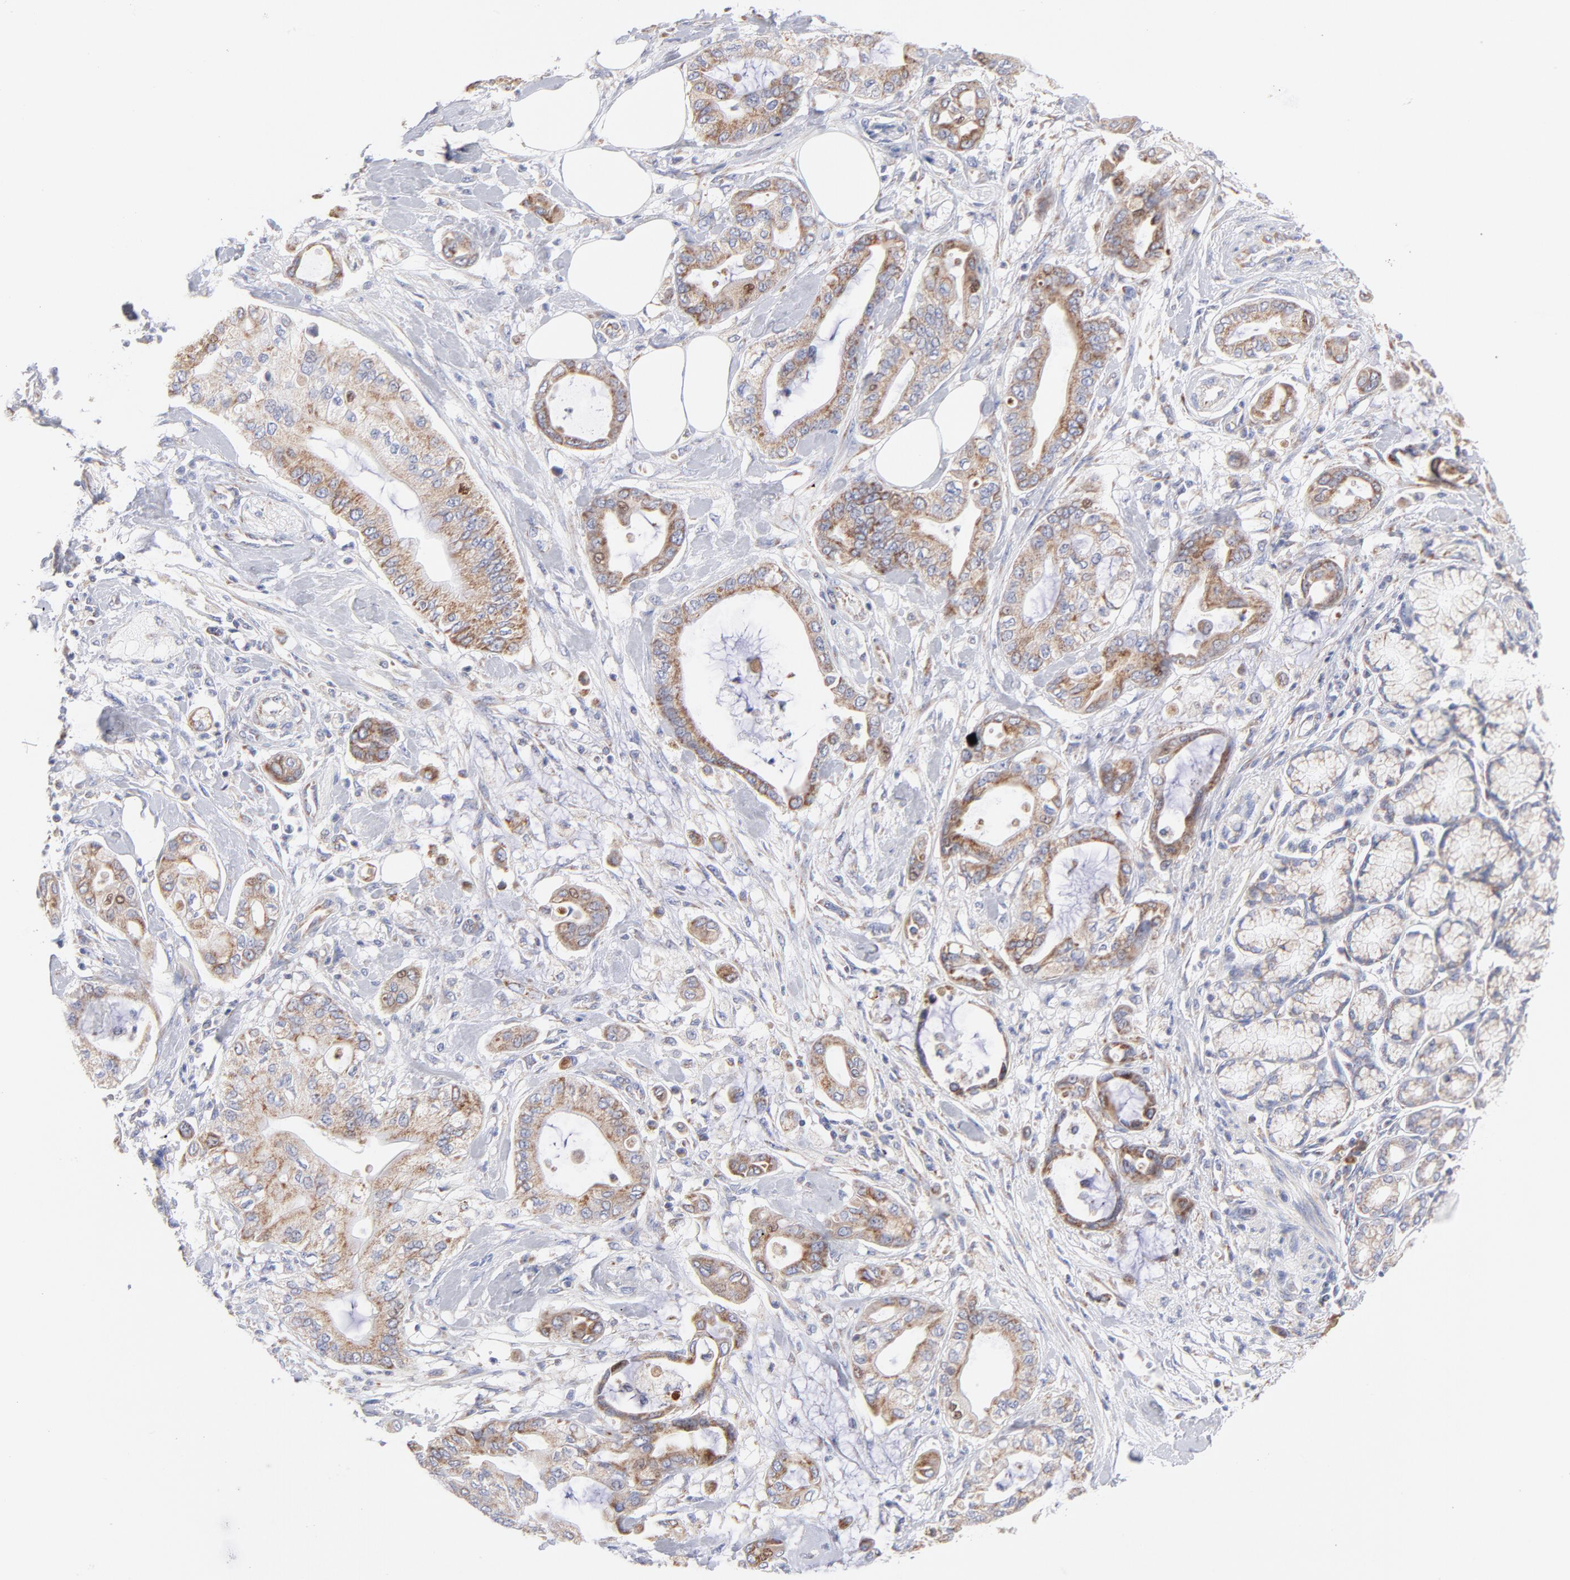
{"staining": {"intensity": "weak", "quantity": ">75%", "location": "cytoplasmic/membranous"}, "tissue": "pancreatic cancer", "cell_type": "Tumor cells", "image_type": "cancer", "snomed": [{"axis": "morphology", "description": "Adenocarcinoma, NOS"}, {"axis": "morphology", "description": "Adenocarcinoma, metastatic, NOS"}, {"axis": "topography", "description": "Lymph node"}, {"axis": "topography", "description": "Pancreas"}, {"axis": "topography", "description": "Duodenum"}], "caption": "Pancreatic adenocarcinoma stained for a protein (brown) reveals weak cytoplasmic/membranous positive staining in approximately >75% of tumor cells.", "gene": "TIMM8A", "patient": {"sex": "female", "age": 64}}